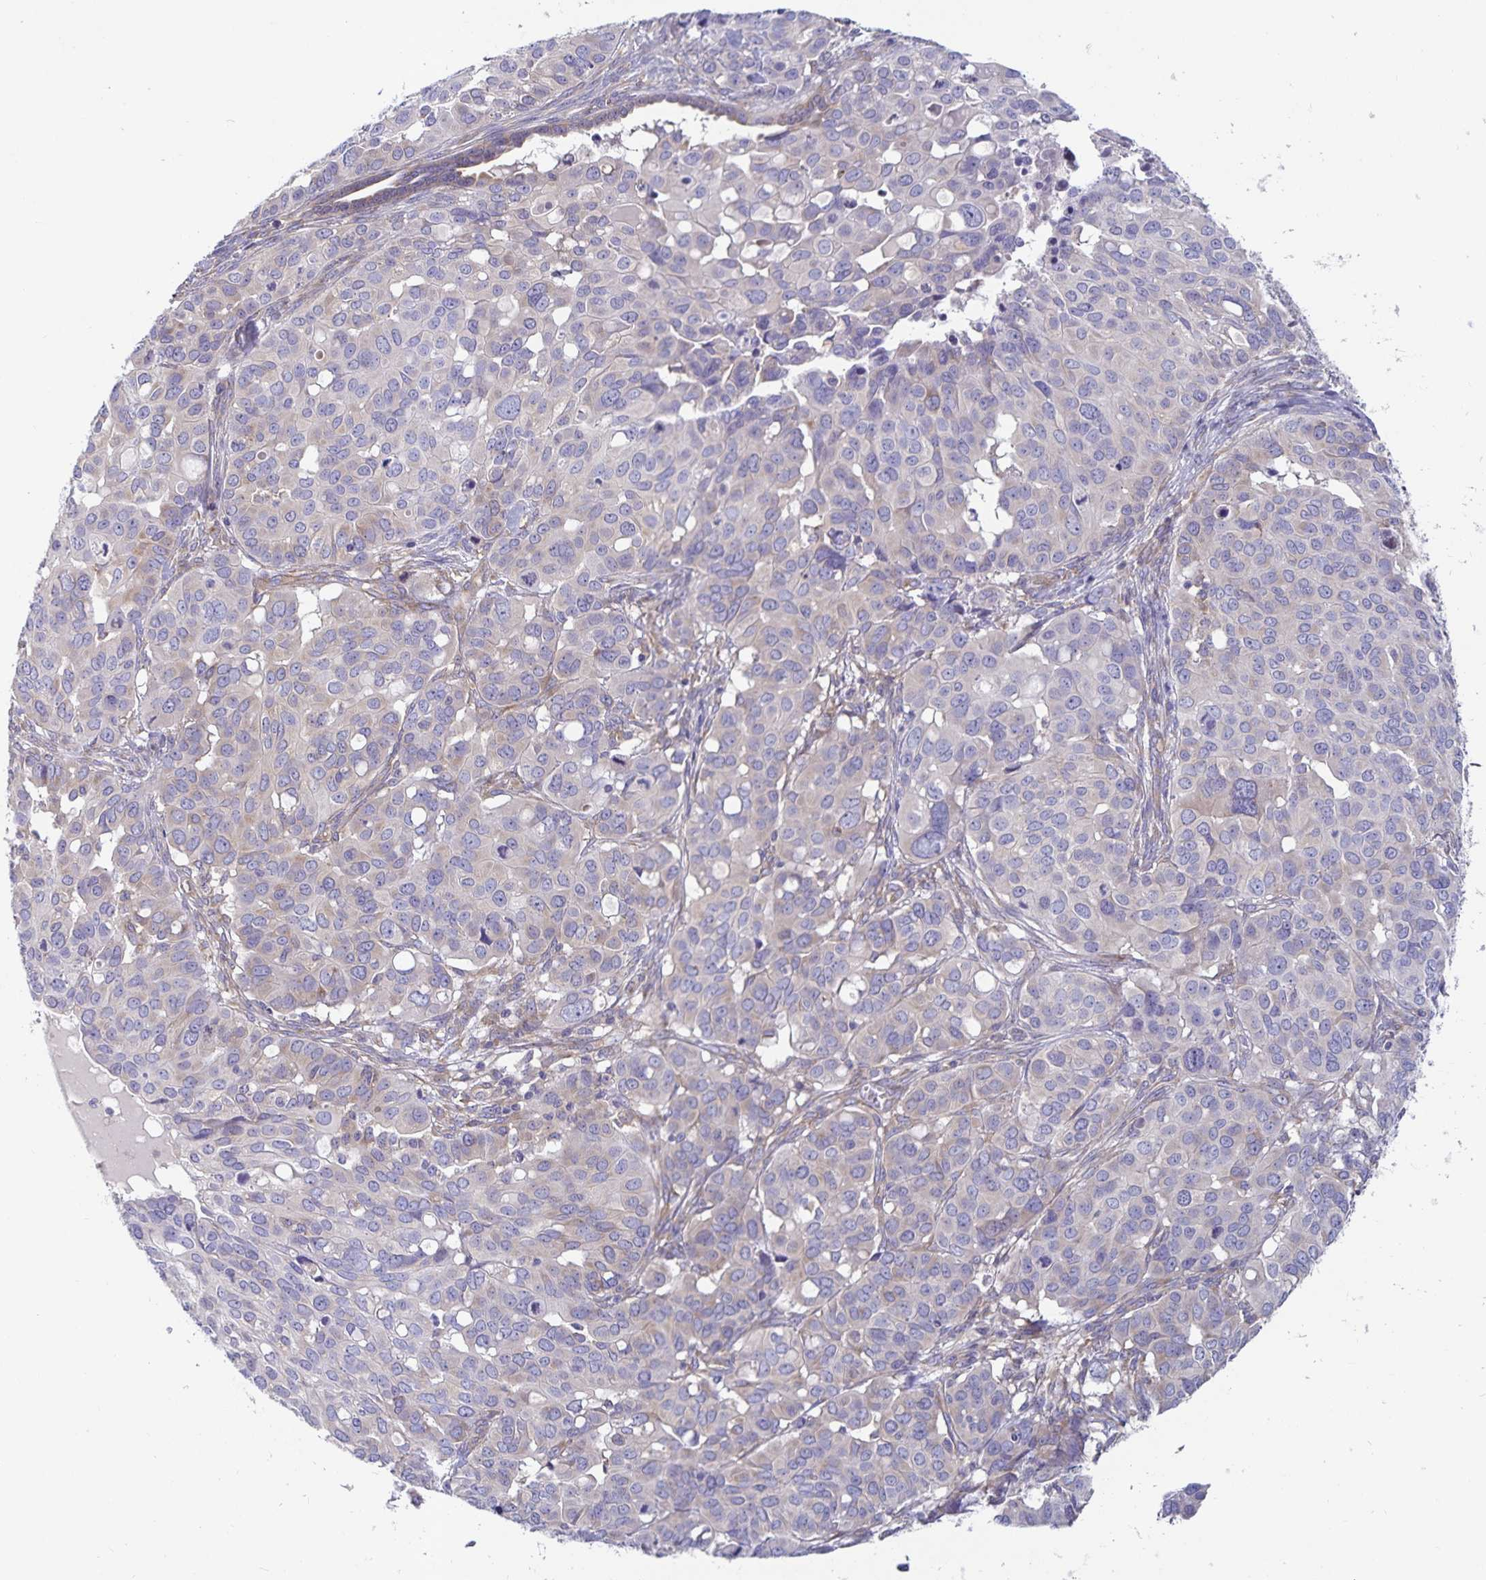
{"staining": {"intensity": "weak", "quantity": "<25%", "location": "cytoplasmic/membranous"}, "tissue": "ovarian cancer", "cell_type": "Tumor cells", "image_type": "cancer", "snomed": [{"axis": "morphology", "description": "Carcinoma, endometroid"}, {"axis": "topography", "description": "Ovary"}], "caption": "This is an immunohistochemistry micrograph of endometroid carcinoma (ovarian). There is no staining in tumor cells.", "gene": "FAM120A", "patient": {"sex": "female", "age": 78}}